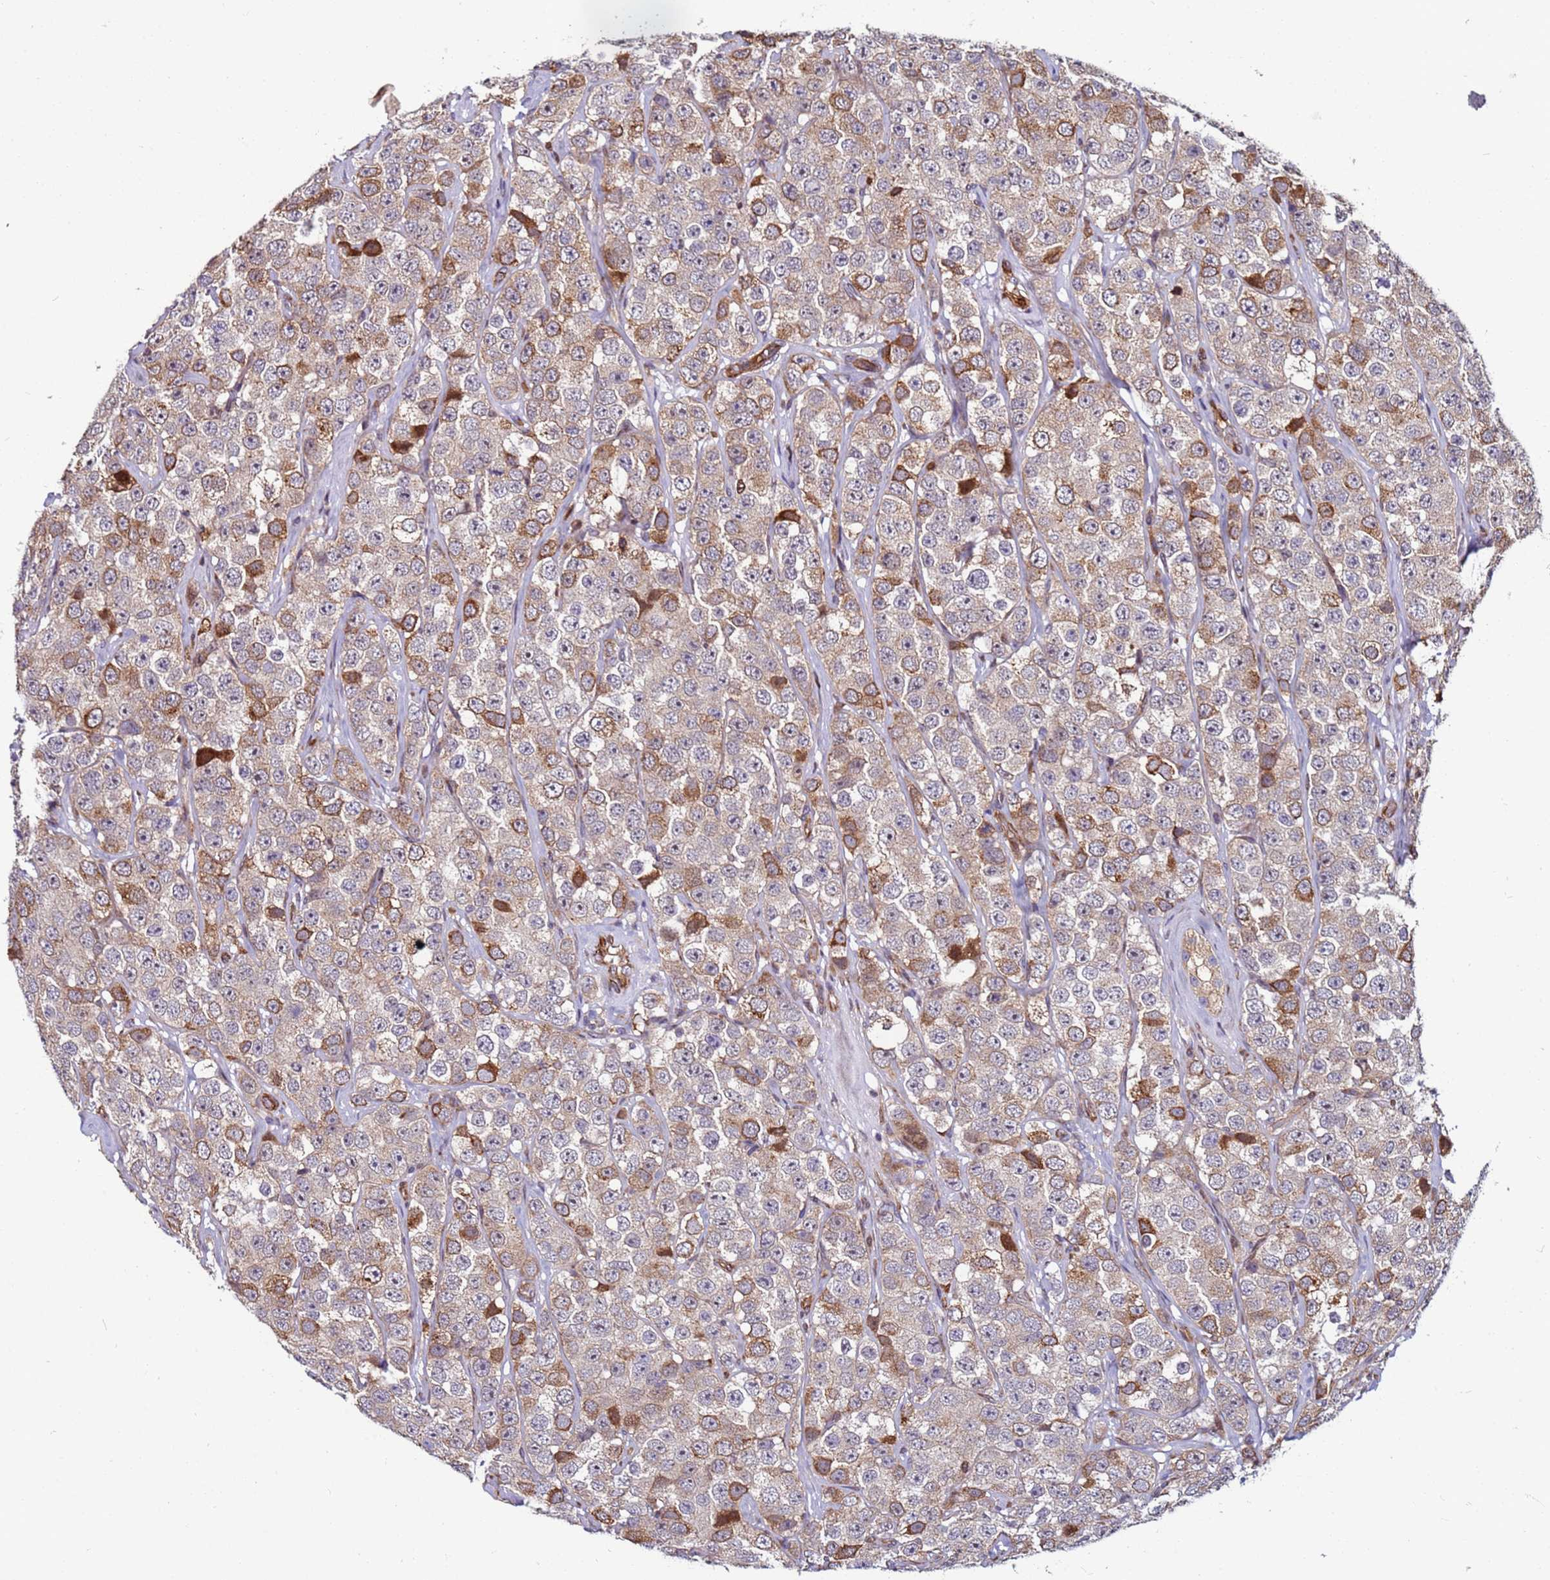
{"staining": {"intensity": "moderate", "quantity": "25%-75%", "location": "cytoplasmic/membranous"}, "tissue": "testis cancer", "cell_type": "Tumor cells", "image_type": "cancer", "snomed": [{"axis": "morphology", "description": "Seminoma, NOS"}, {"axis": "topography", "description": "Testis"}], "caption": "Immunohistochemistry micrograph of neoplastic tissue: human testis cancer (seminoma) stained using immunohistochemistry (IHC) demonstrates medium levels of moderate protein expression localized specifically in the cytoplasmic/membranous of tumor cells, appearing as a cytoplasmic/membranous brown color.", "gene": "MCRIP1", "patient": {"sex": "male", "age": 28}}